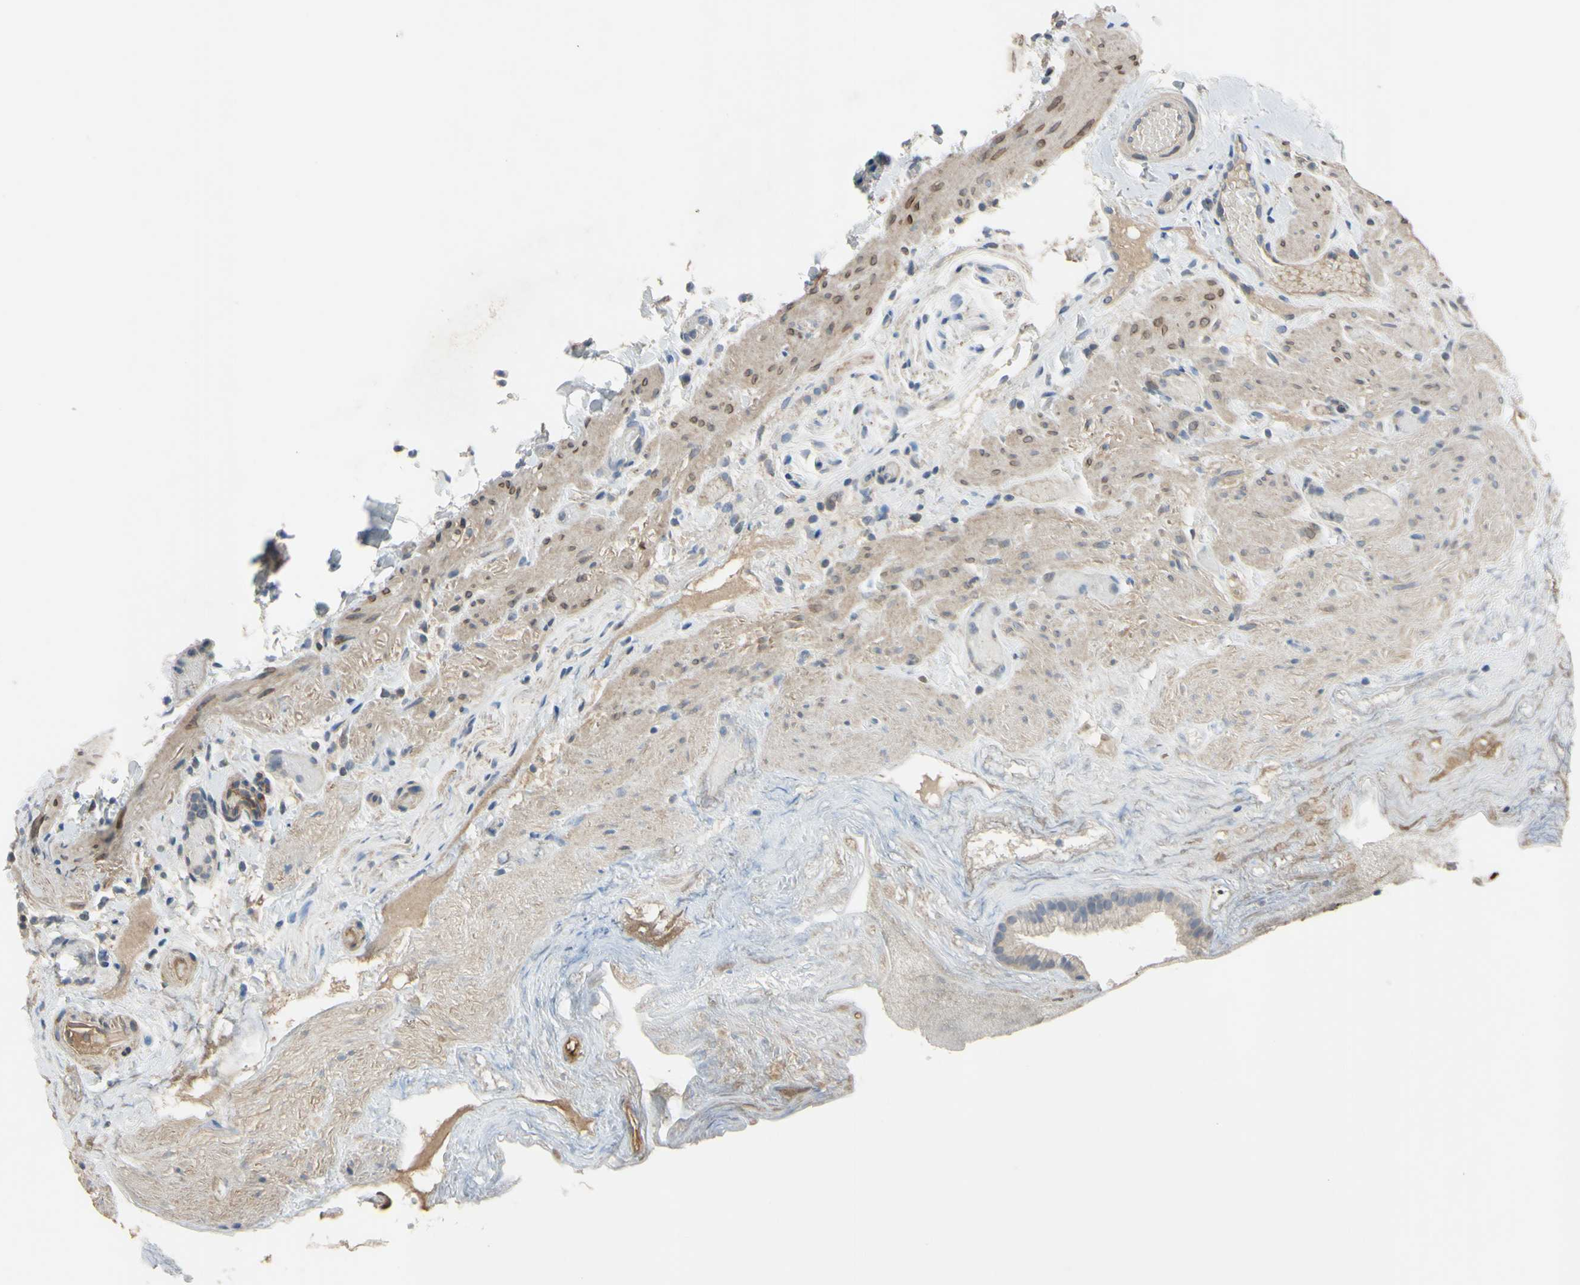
{"staining": {"intensity": "weak", "quantity": "<25%", "location": "nuclear"}, "tissue": "gallbladder", "cell_type": "Glandular cells", "image_type": "normal", "snomed": [{"axis": "morphology", "description": "Normal tissue, NOS"}, {"axis": "topography", "description": "Gallbladder"}], "caption": "A high-resolution image shows IHC staining of normal gallbladder, which exhibits no significant positivity in glandular cells. (Stains: DAB immunohistochemistry (IHC) with hematoxylin counter stain, Microscopy: brightfield microscopy at high magnification).", "gene": "LHX9", "patient": {"sex": "female", "age": 26}}